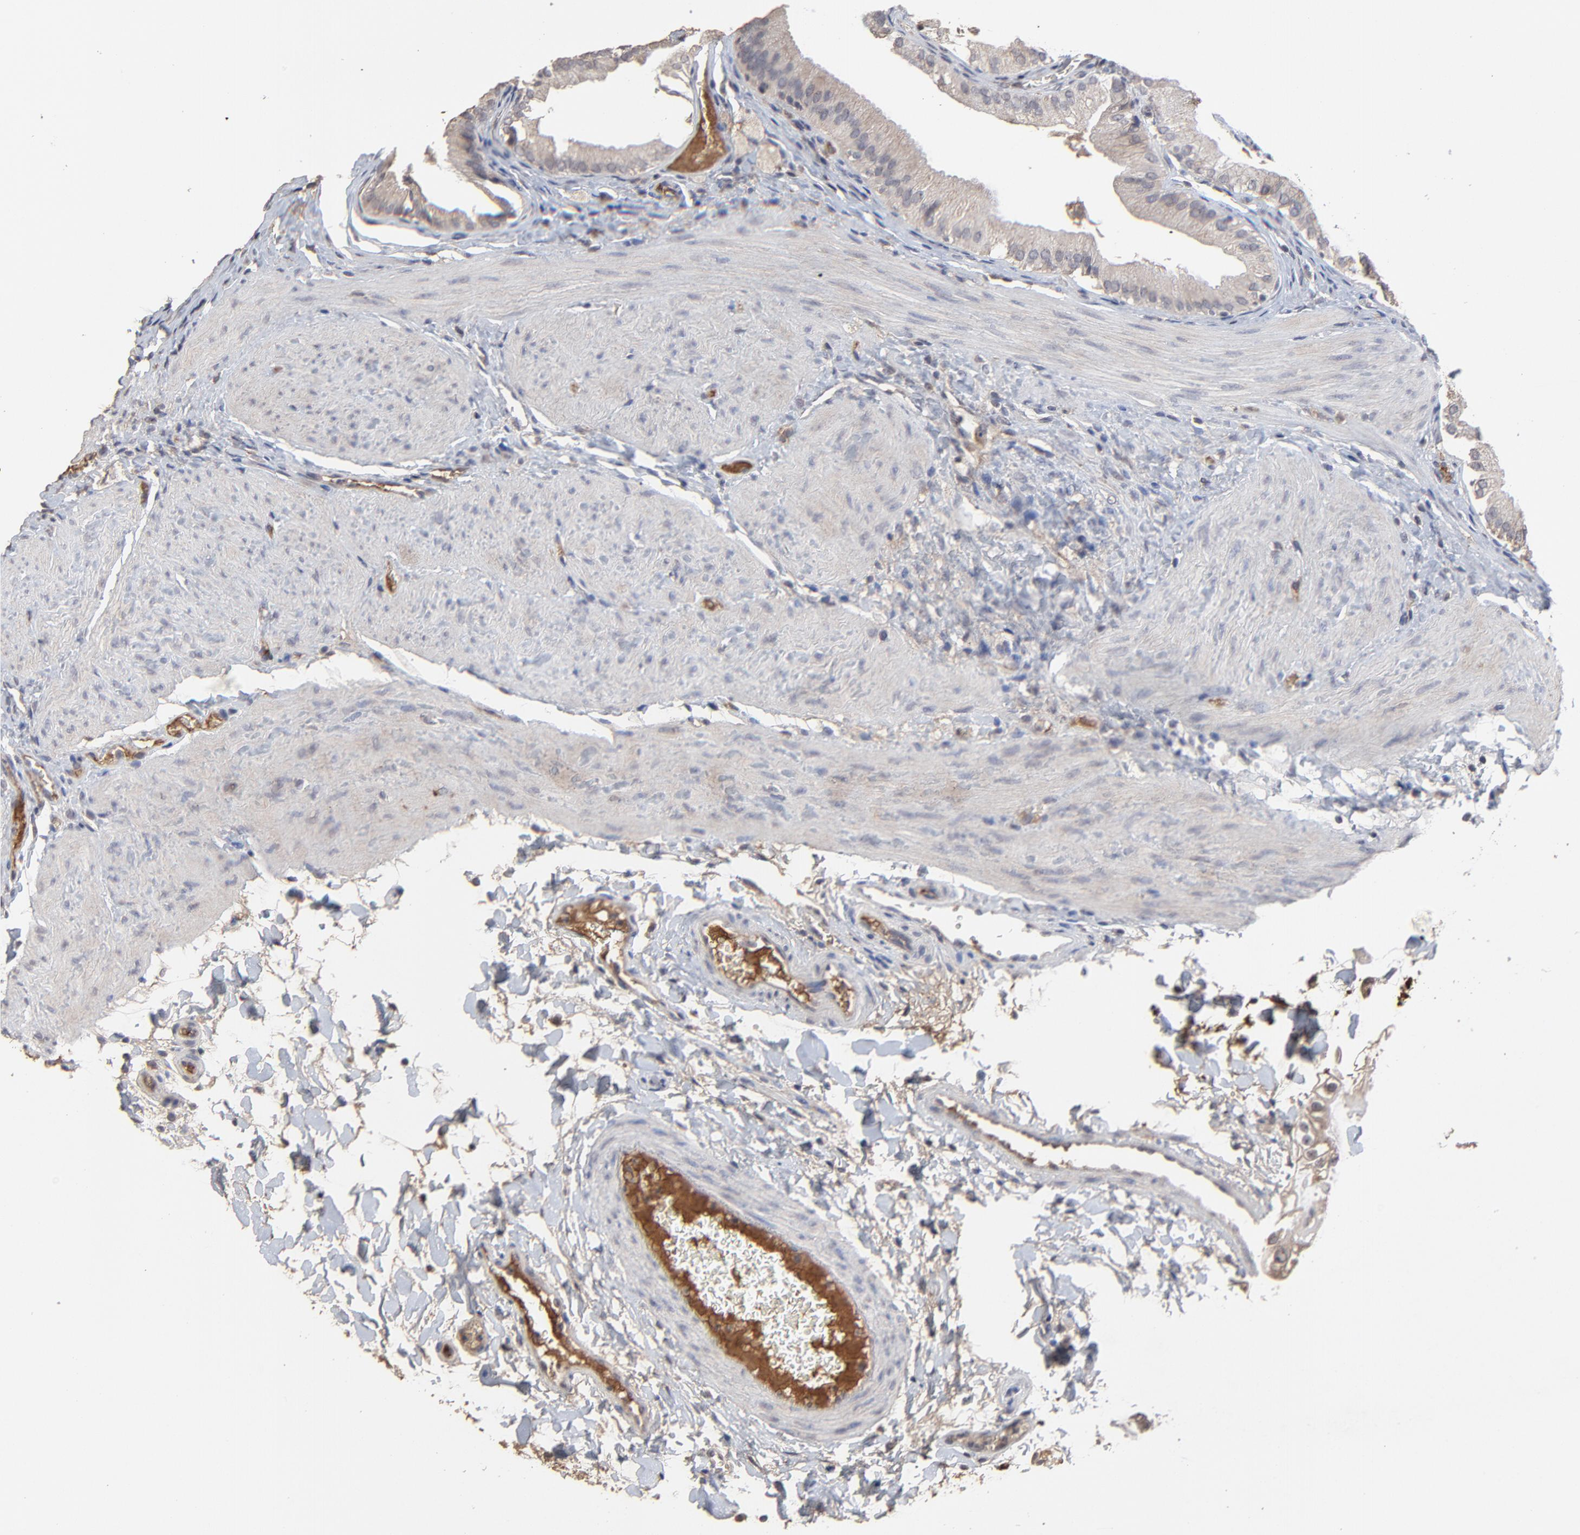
{"staining": {"intensity": "negative", "quantity": "none", "location": "none"}, "tissue": "gallbladder", "cell_type": "Glandular cells", "image_type": "normal", "snomed": [{"axis": "morphology", "description": "Normal tissue, NOS"}, {"axis": "topography", "description": "Gallbladder"}], "caption": "Photomicrograph shows no protein expression in glandular cells of normal gallbladder.", "gene": "VPREB3", "patient": {"sex": "female", "age": 24}}